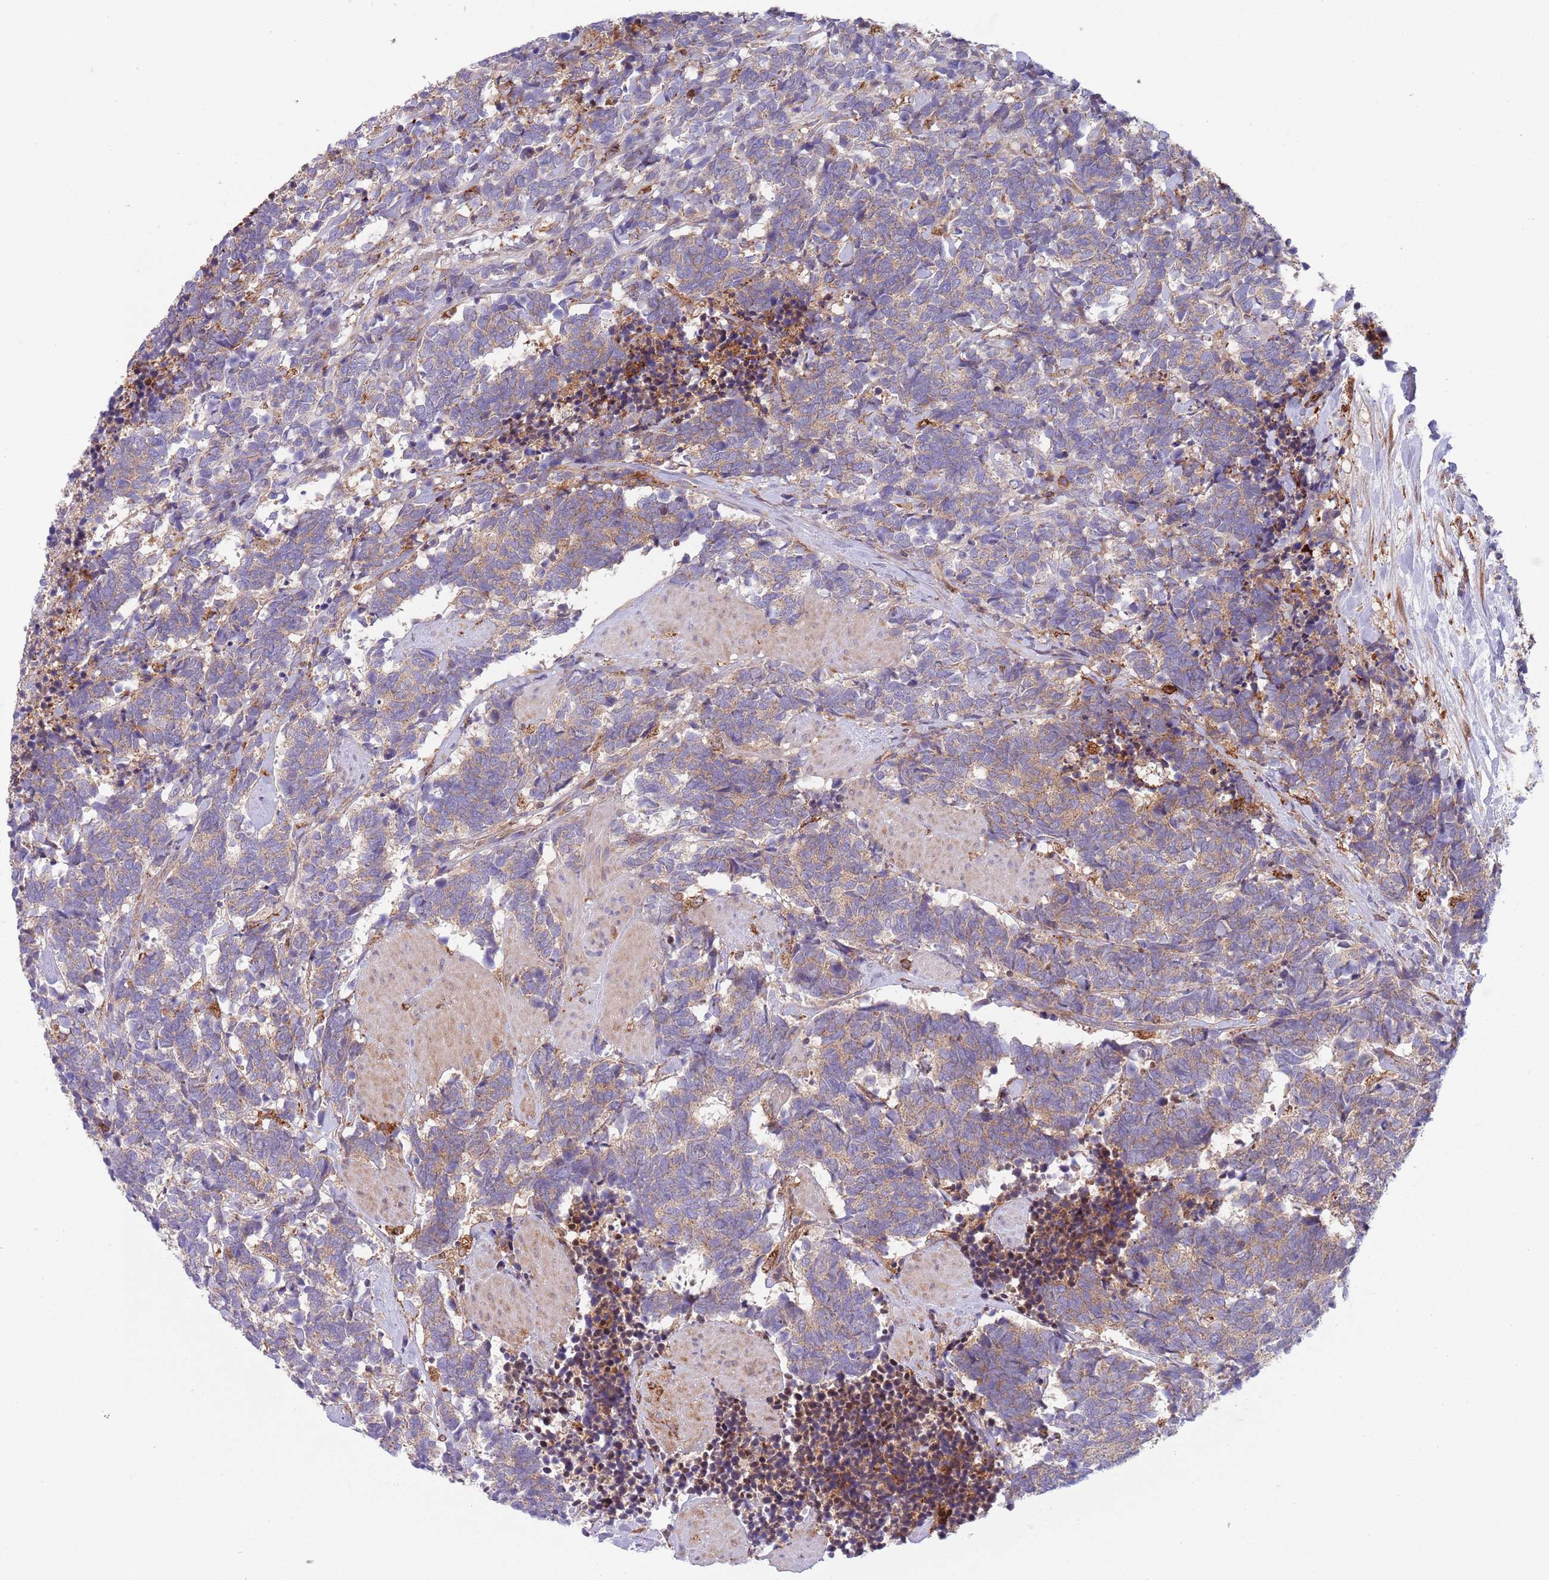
{"staining": {"intensity": "weak", "quantity": "25%-75%", "location": "cytoplasmic/membranous"}, "tissue": "carcinoid", "cell_type": "Tumor cells", "image_type": "cancer", "snomed": [{"axis": "morphology", "description": "Carcinoma, NOS"}, {"axis": "morphology", "description": "Carcinoid, malignant, NOS"}, {"axis": "topography", "description": "Prostate"}], "caption": "Immunohistochemical staining of human carcinoid displays weak cytoplasmic/membranous protein expression in about 25%-75% of tumor cells. The protein is shown in brown color, while the nuclei are stained blue.", "gene": "ZMYM5", "patient": {"sex": "male", "age": 57}}